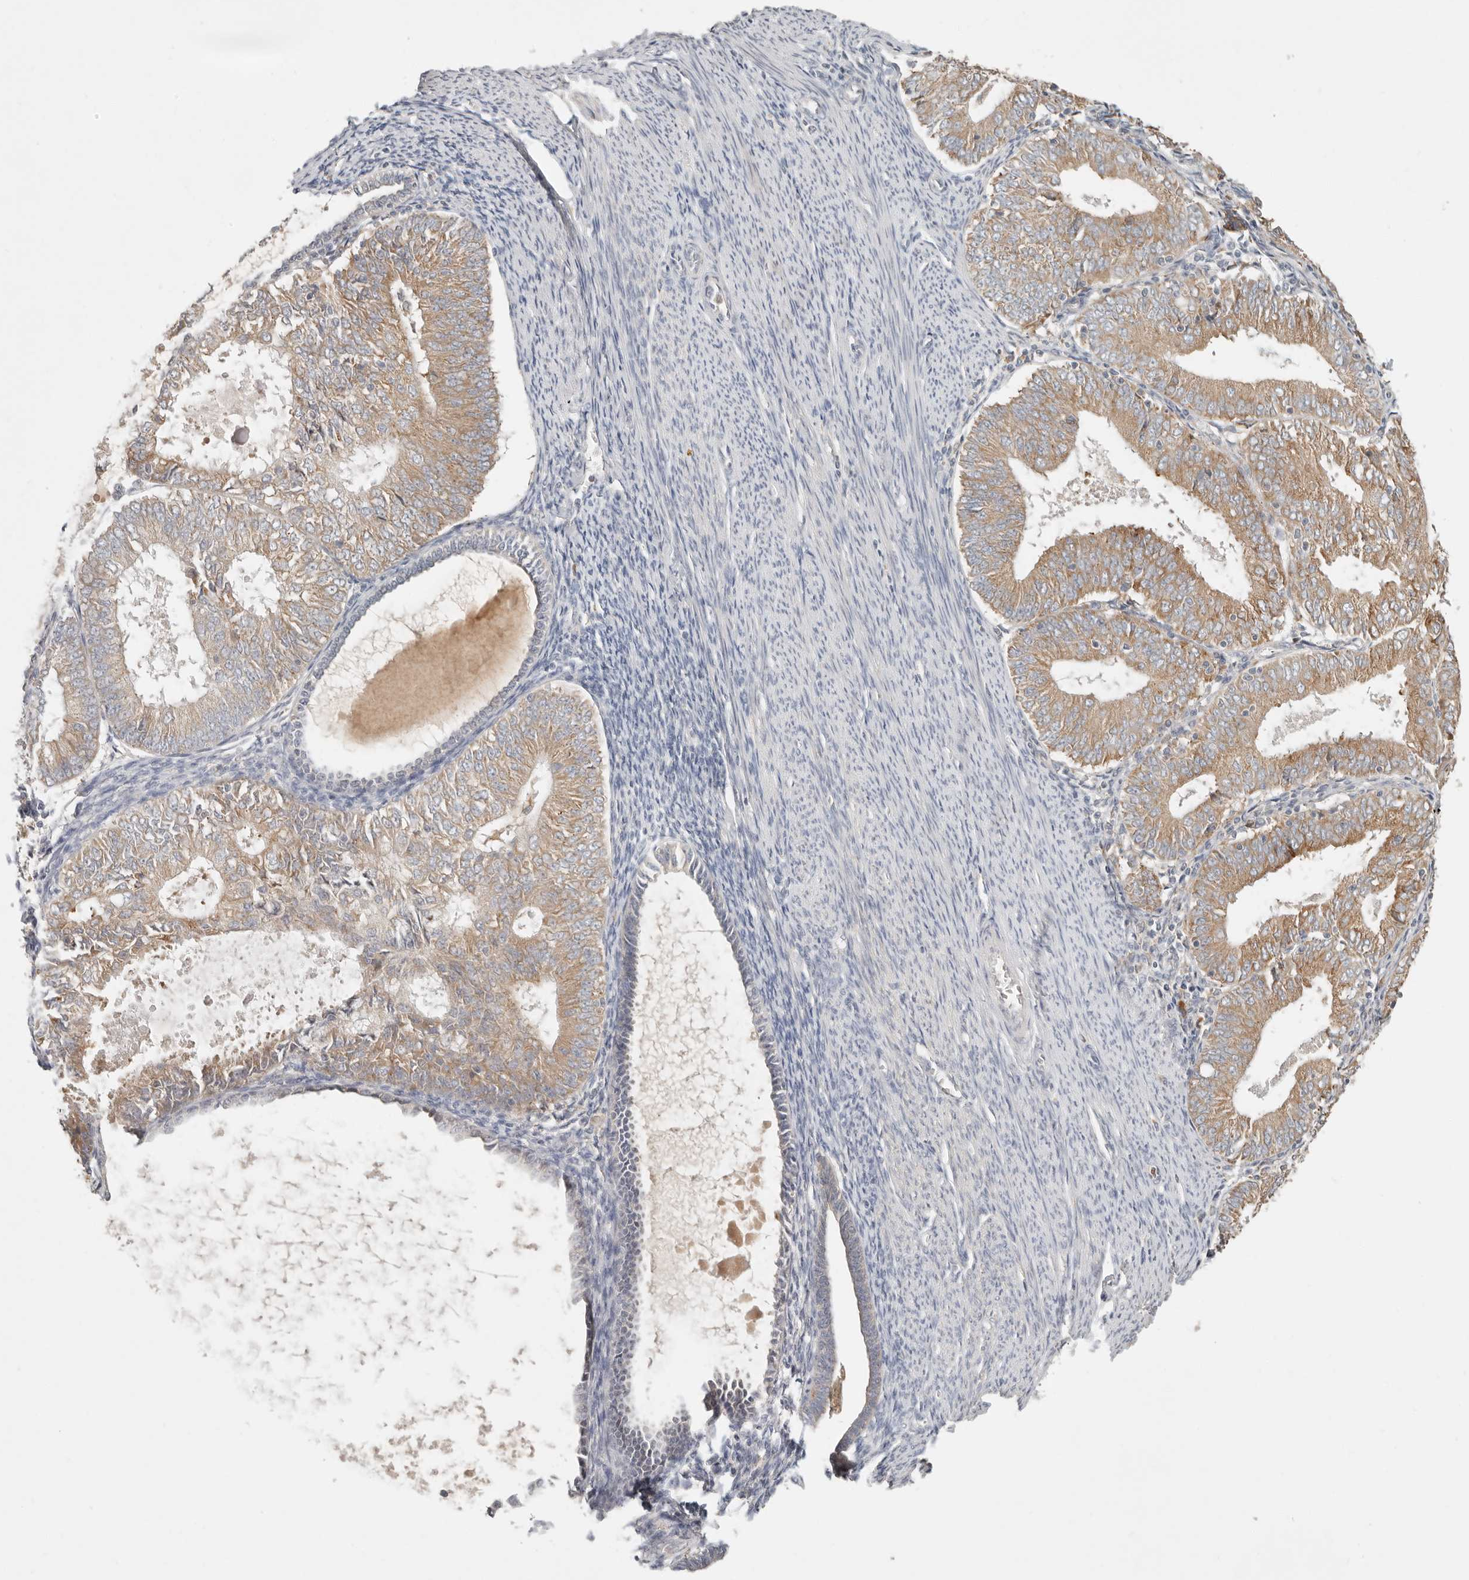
{"staining": {"intensity": "moderate", "quantity": ">75%", "location": "cytoplasmic/membranous"}, "tissue": "endometrial cancer", "cell_type": "Tumor cells", "image_type": "cancer", "snomed": [{"axis": "morphology", "description": "Adenocarcinoma, NOS"}, {"axis": "topography", "description": "Endometrium"}], "caption": "Protein staining reveals moderate cytoplasmic/membranous staining in about >75% of tumor cells in endometrial adenocarcinoma.", "gene": "ARHGEF10L", "patient": {"sex": "female", "age": 57}}